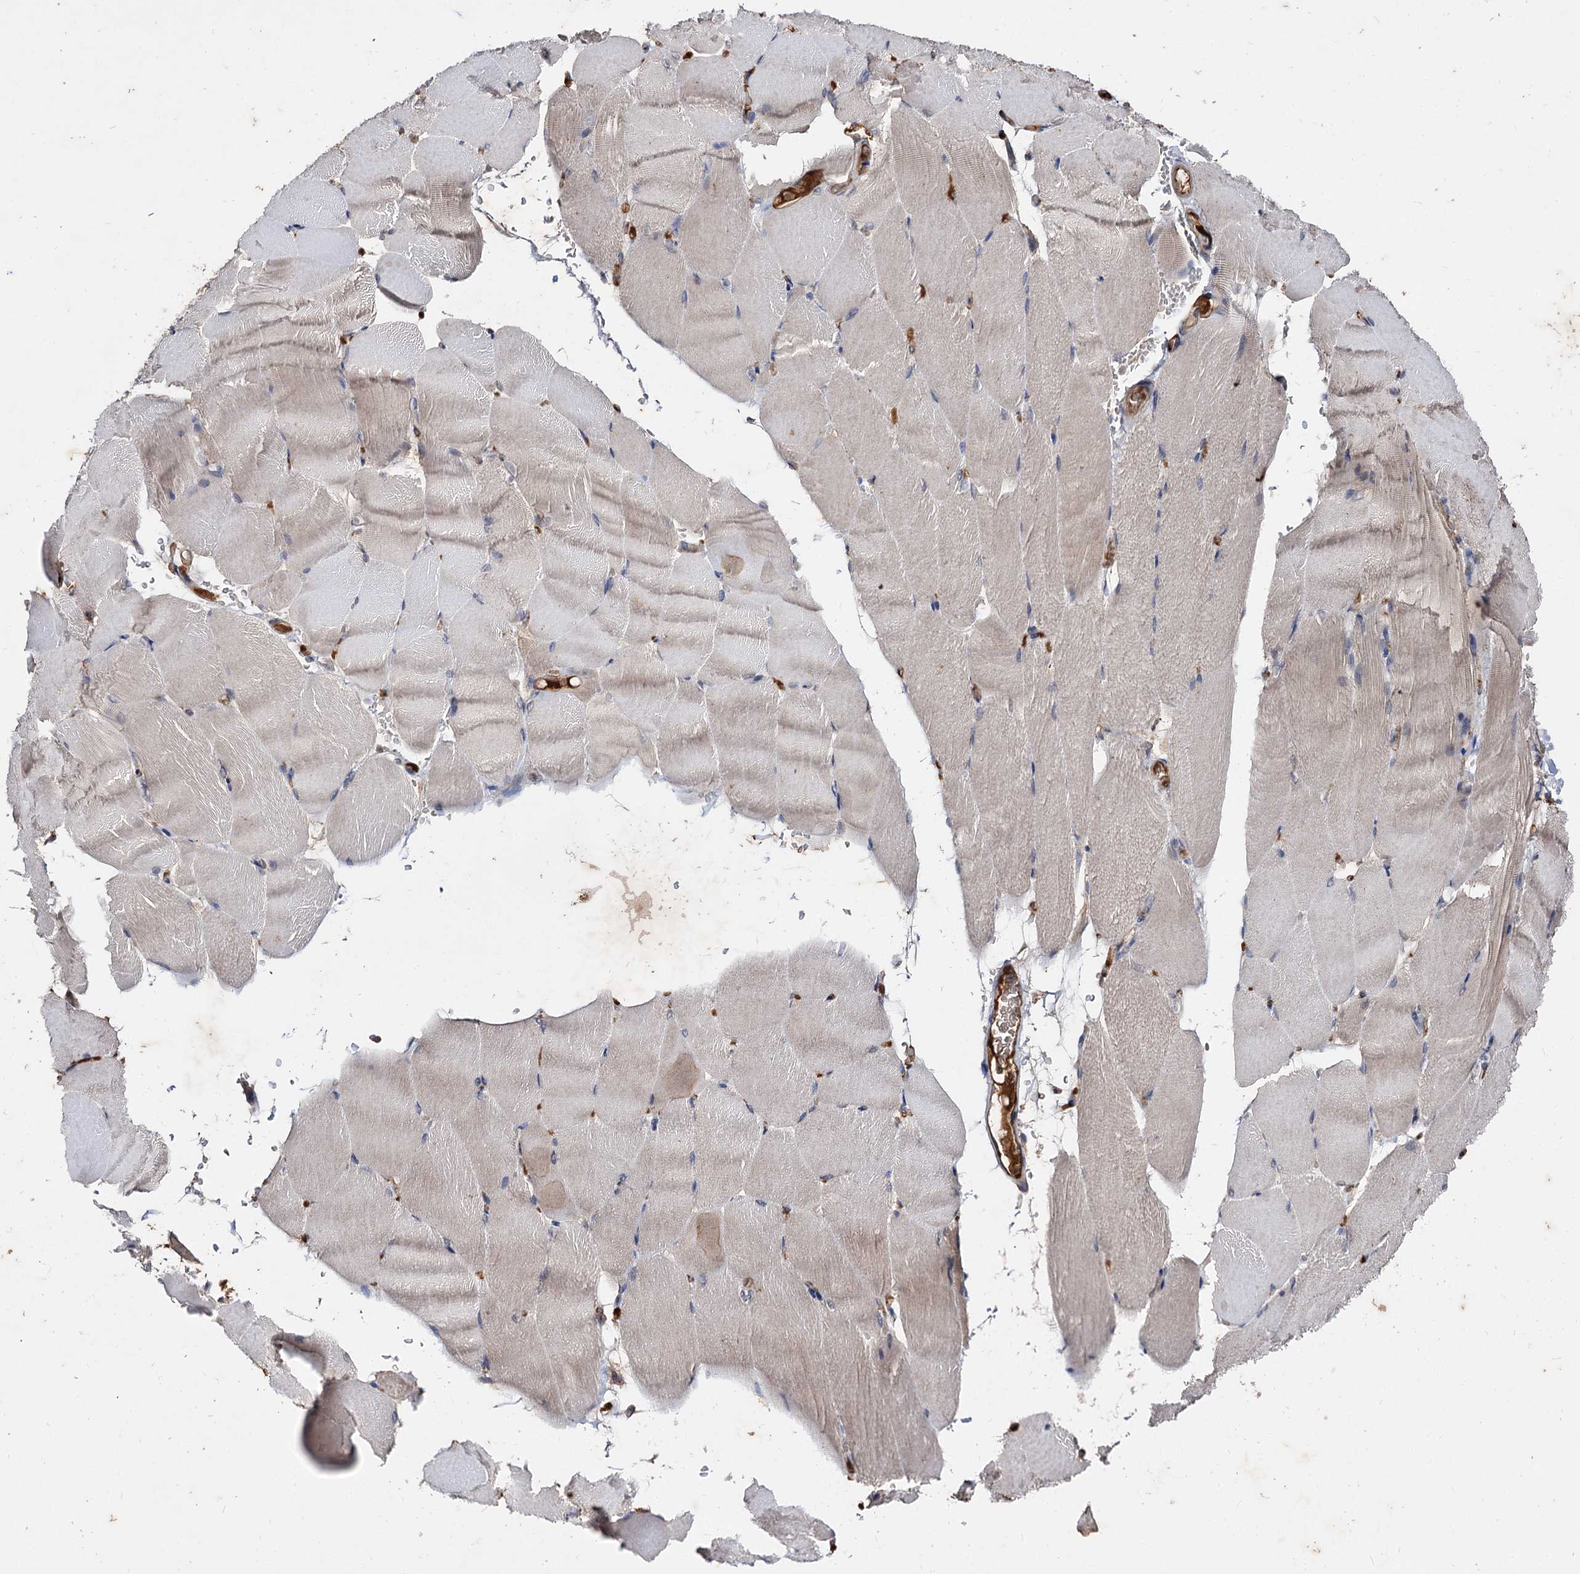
{"staining": {"intensity": "negative", "quantity": "none", "location": "none"}, "tissue": "skeletal muscle", "cell_type": "Myocytes", "image_type": "normal", "snomed": [{"axis": "morphology", "description": "Normal tissue, NOS"}, {"axis": "topography", "description": "Skeletal muscle"}, {"axis": "topography", "description": "Parathyroid gland"}], "caption": "Micrograph shows no significant protein staining in myocytes of unremarkable skeletal muscle. (DAB immunohistochemistry with hematoxylin counter stain).", "gene": "ARFIP2", "patient": {"sex": "female", "age": 37}}